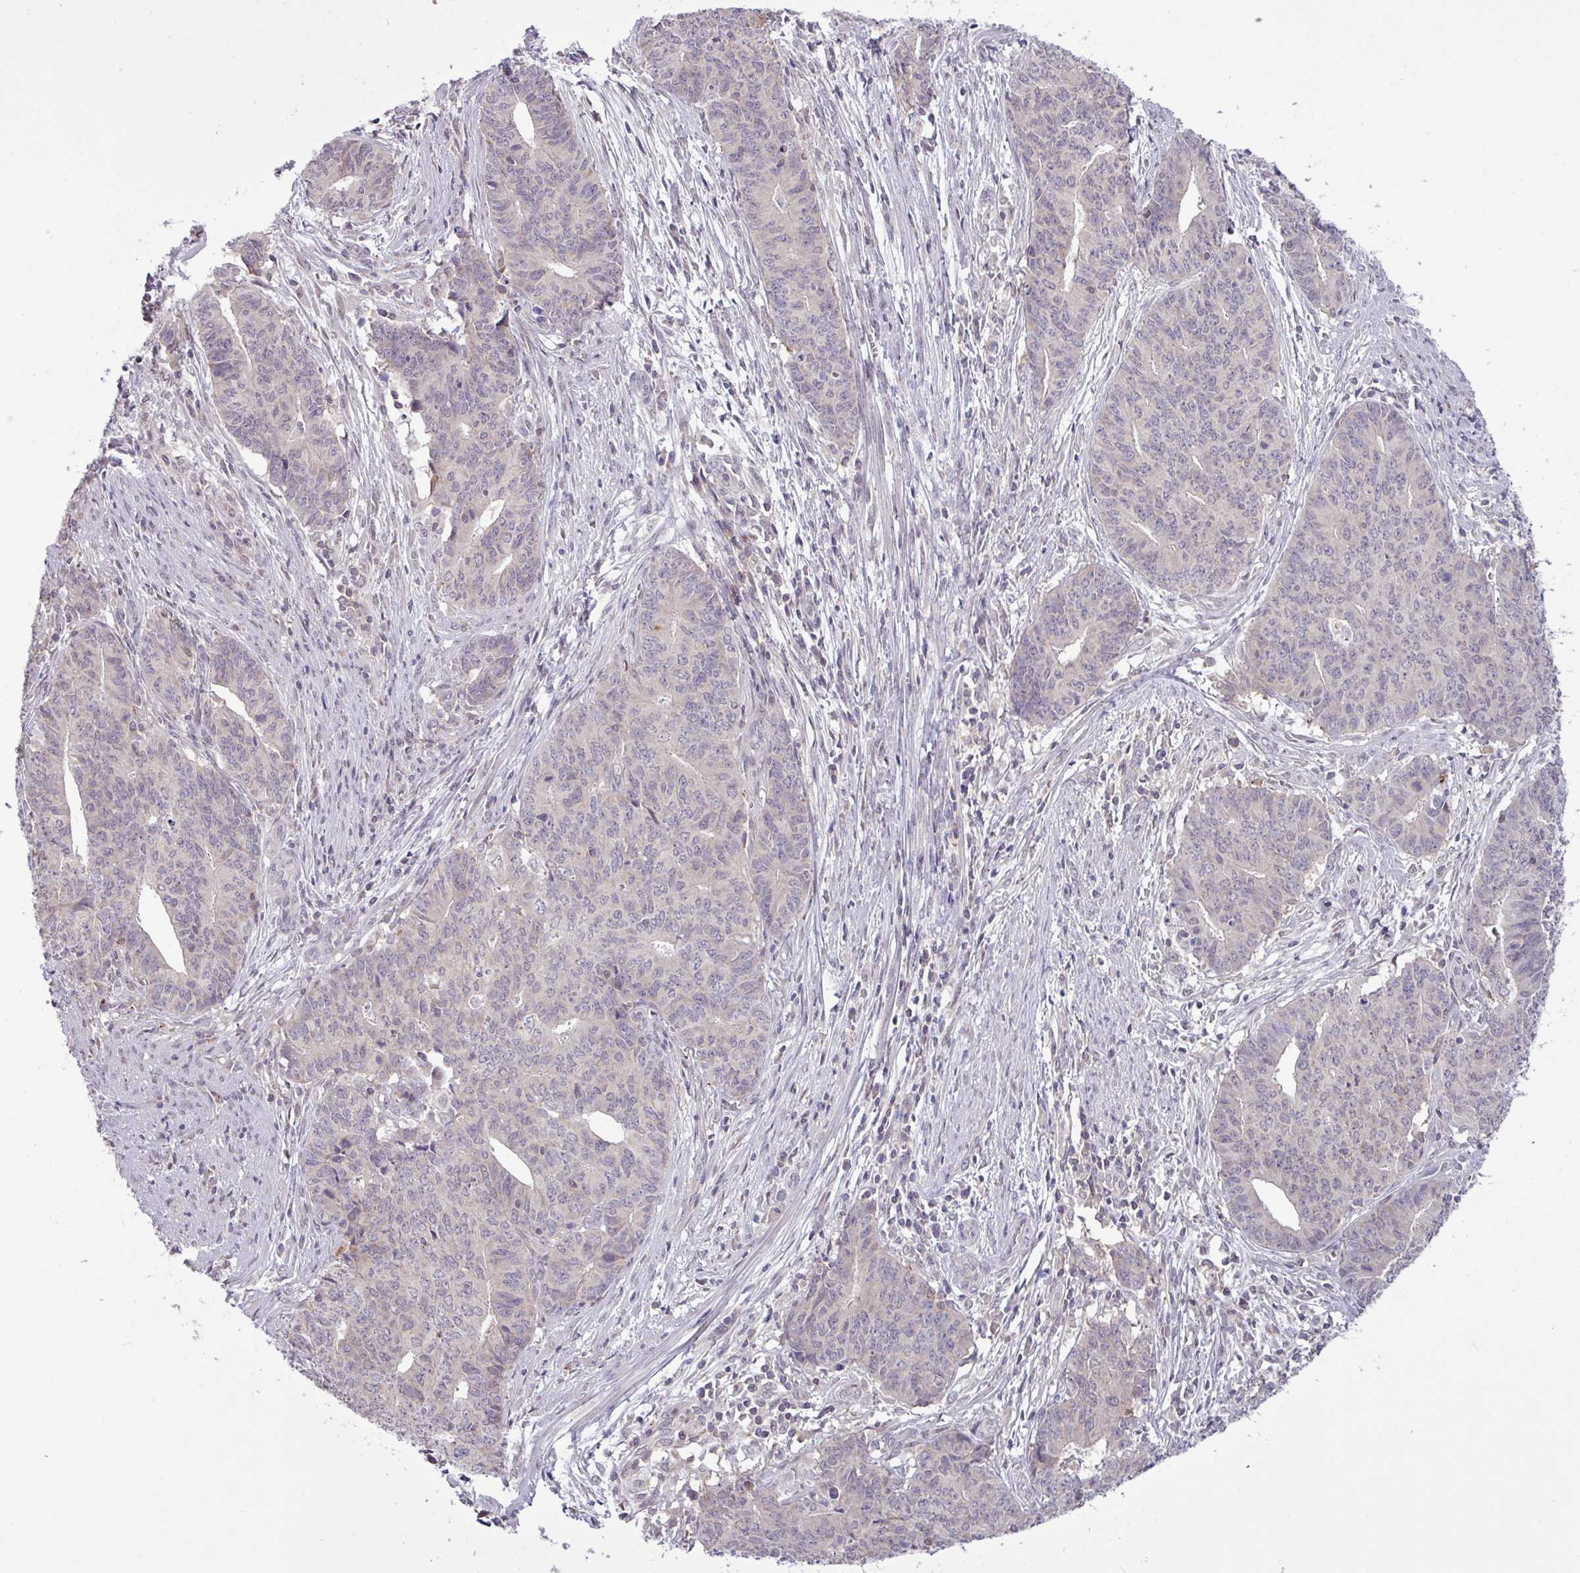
{"staining": {"intensity": "negative", "quantity": "none", "location": "none"}, "tissue": "endometrial cancer", "cell_type": "Tumor cells", "image_type": "cancer", "snomed": [{"axis": "morphology", "description": "Adenocarcinoma, NOS"}, {"axis": "topography", "description": "Endometrium"}], "caption": "A photomicrograph of endometrial adenocarcinoma stained for a protein exhibits no brown staining in tumor cells.", "gene": "RTL3", "patient": {"sex": "female", "age": 59}}